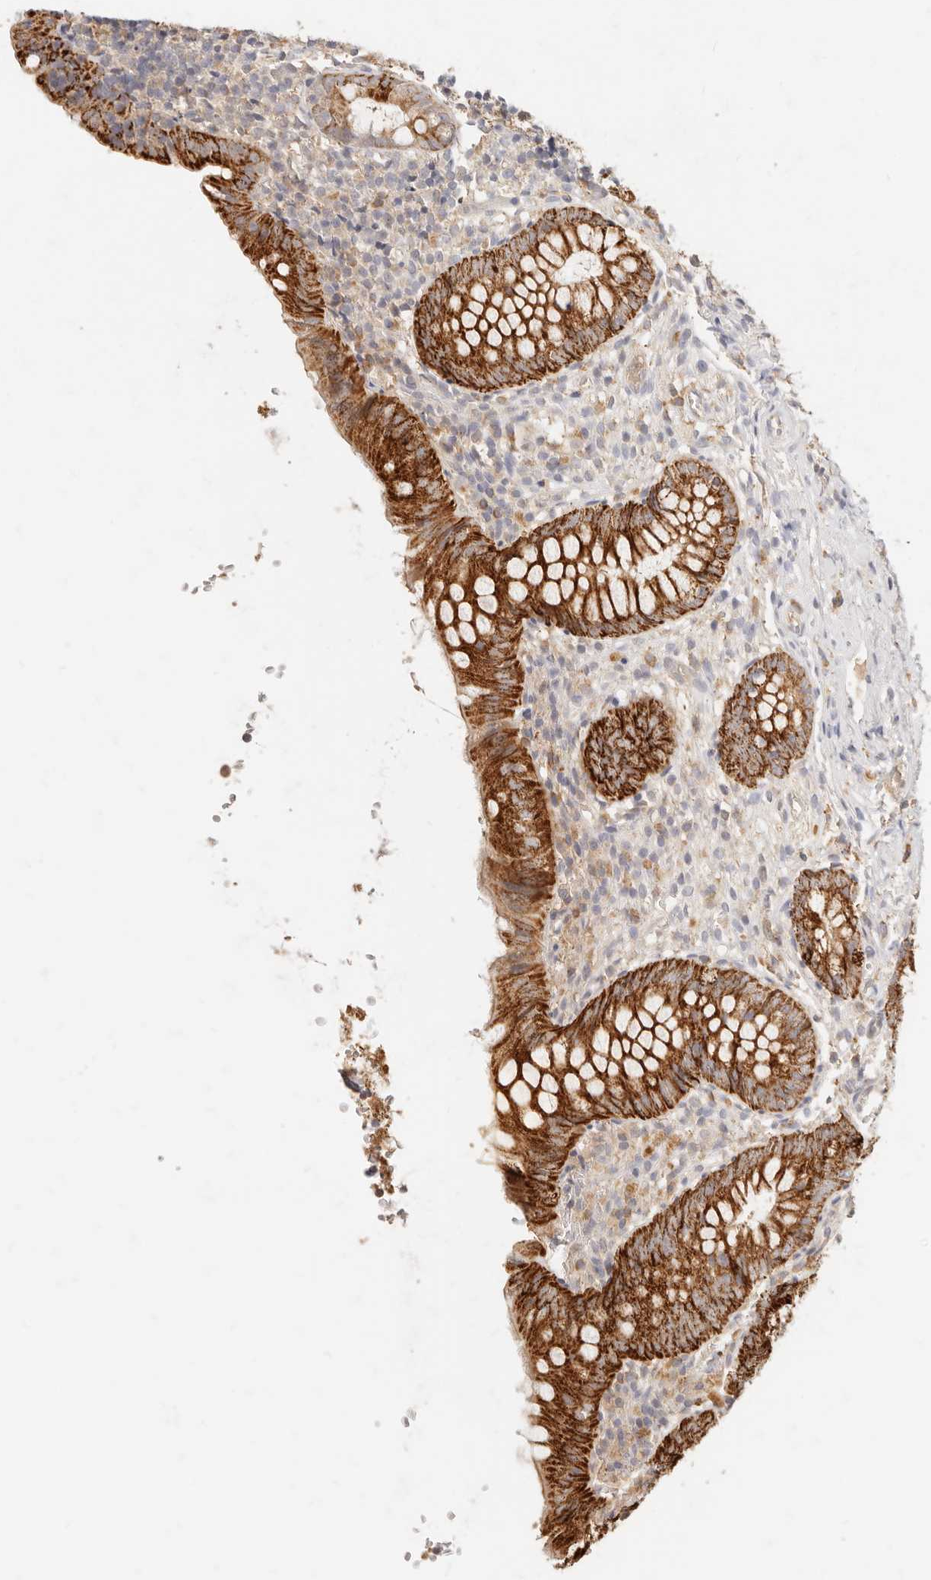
{"staining": {"intensity": "strong", "quantity": ">75%", "location": "cytoplasmic/membranous"}, "tissue": "appendix", "cell_type": "Glandular cells", "image_type": "normal", "snomed": [{"axis": "morphology", "description": "Normal tissue, NOS"}, {"axis": "topography", "description": "Appendix"}], "caption": "This histopathology image exhibits benign appendix stained with IHC to label a protein in brown. The cytoplasmic/membranous of glandular cells show strong positivity for the protein. Nuclei are counter-stained blue.", "gene": "TMTC2", "patient": {"sex": "male", "age": 8}}